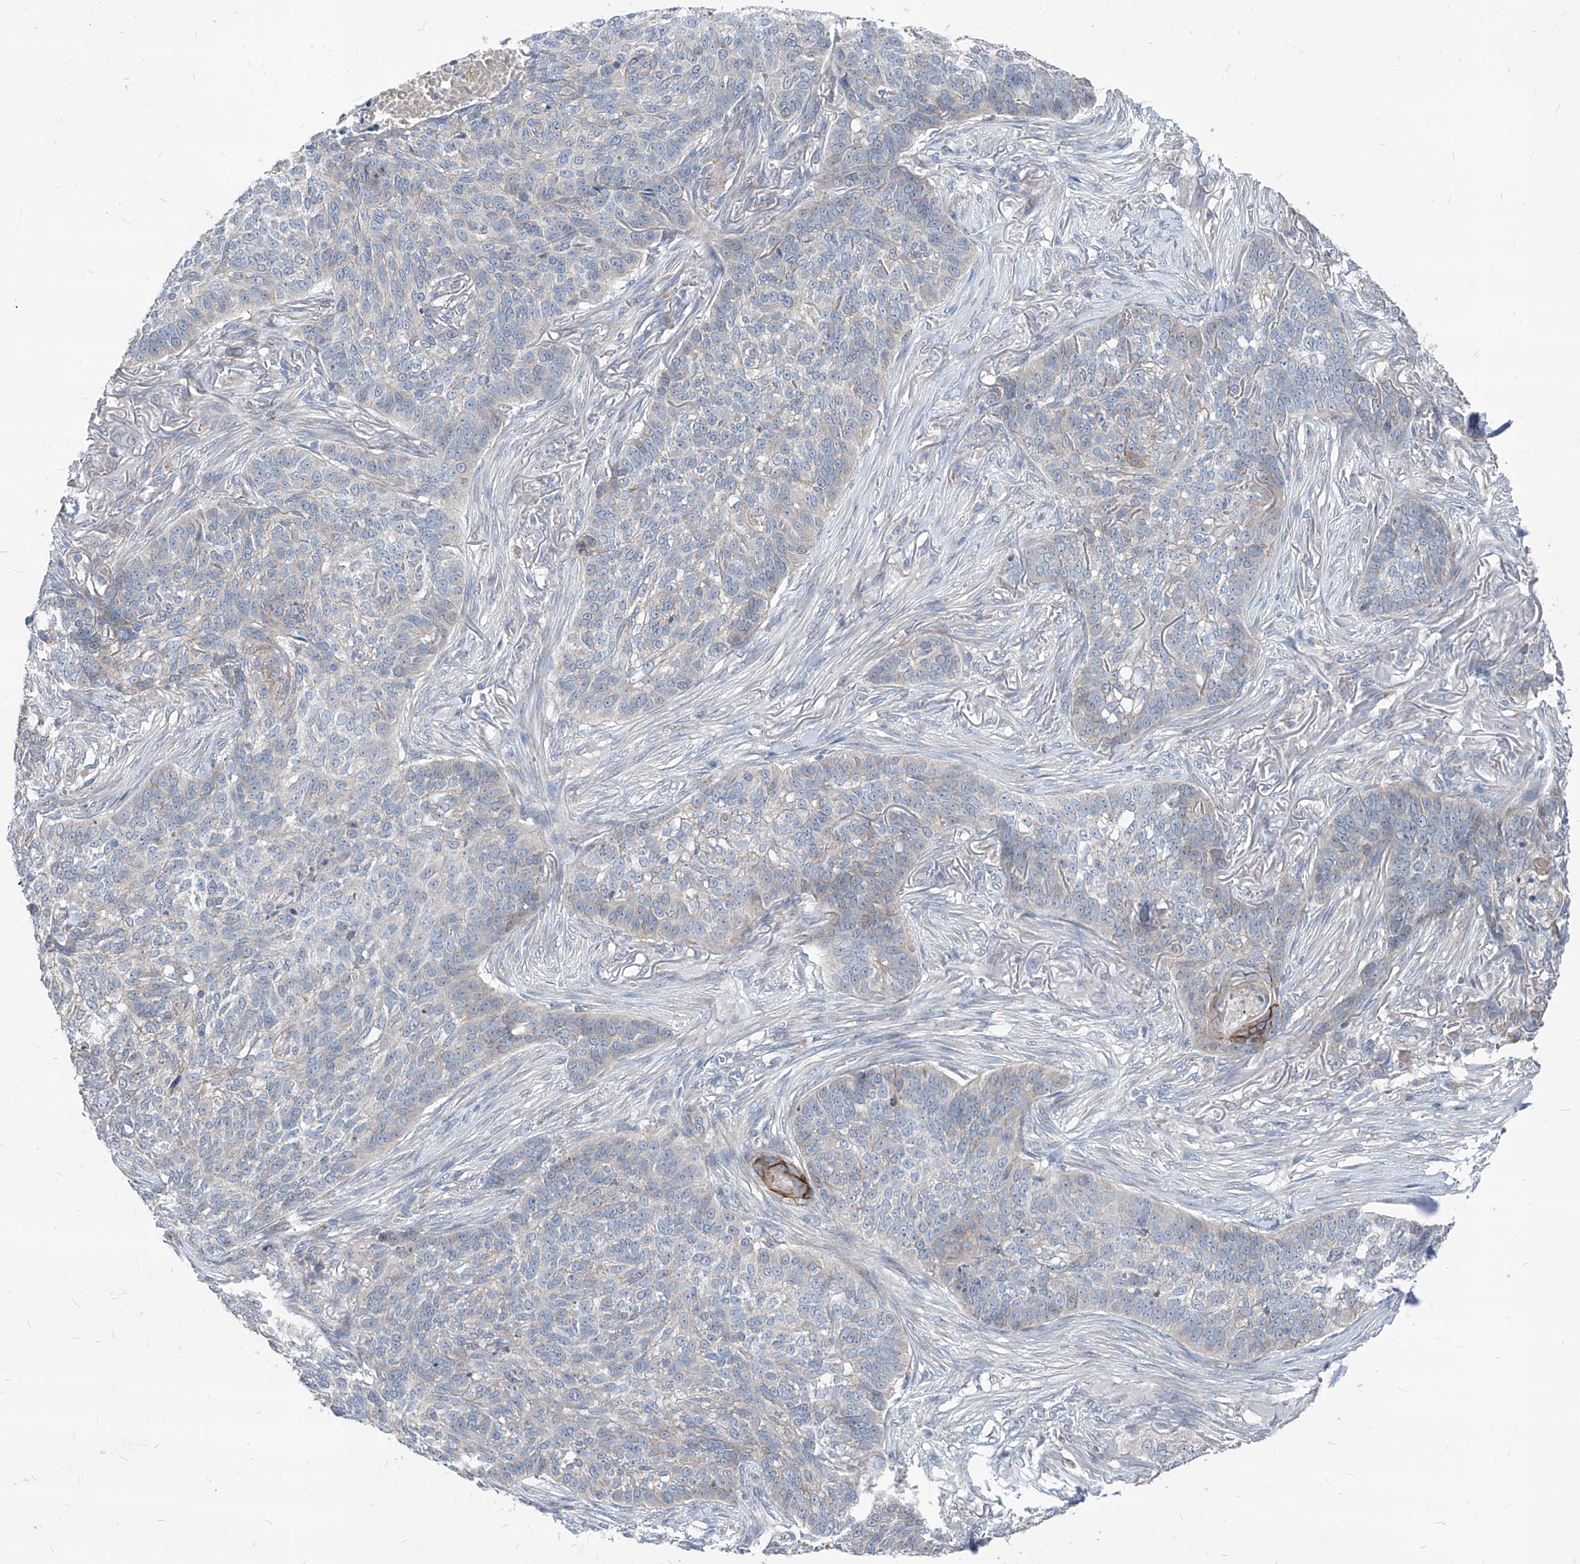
{"staining": {"intensity": "negative", "quantity": "none", "location": "none"}, "tissue": "skin cancer", "cell_type": "Tumor cells", "image_type": "cancer", "snomed": [{"axis": "morphology", "description": "Basal cell carcinoma"}, {"axis": "topography", "description": "Skin"}], "caption": "Immunohistochemistry of human skin cancer (basal cell carcinoma) displays no expression in tumor cells.", "gene": "AGPS", "patient": {"sex": "male", "age": 85}}